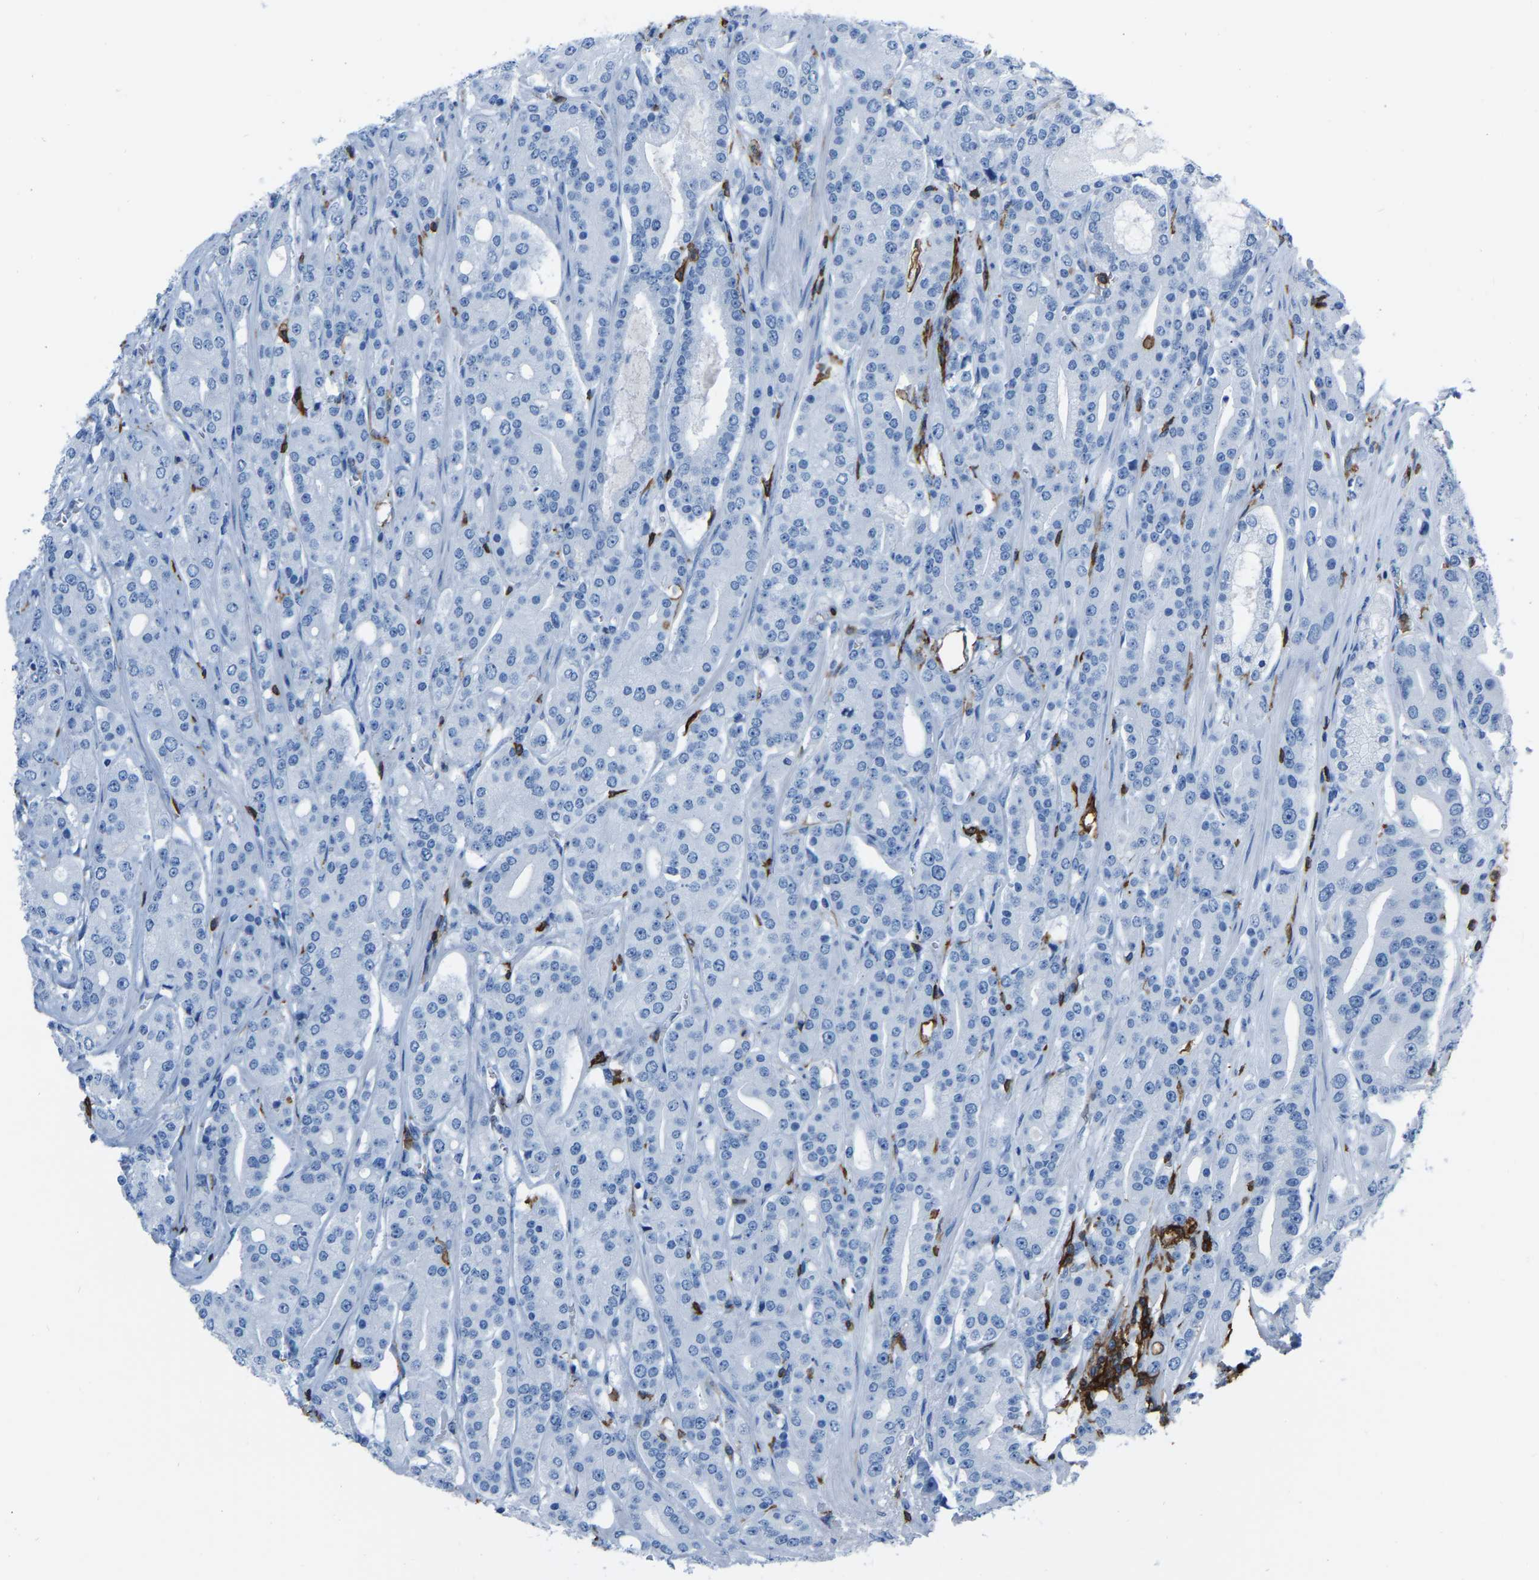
{"staining": {"intensity": "negative", "quantity": "none", "location": "none"}, "tissue": "prostate cancer", "cell_type": "Tumor cells", "image_type": "cancer", "snomed": [{"axis": "morphology", "description": "Adenocarcinoma, High grade"}, {"axis": "topography", "description": "Prostate"}], "caption": "High magnification brightfield microscopy of prostate cancer (high-grade adenocarcinoma) stained with DAB (brown) and counterstained with hematoxylin (blue): tumor cells show no significant staining. The staining is performed using DAB (3,3'-diaminobenzidine) brown chromogen with nuclei counter-stained in using hematoxylin.", "gene": "LSP1", "patient": {"sex": "male", "age": 71}}